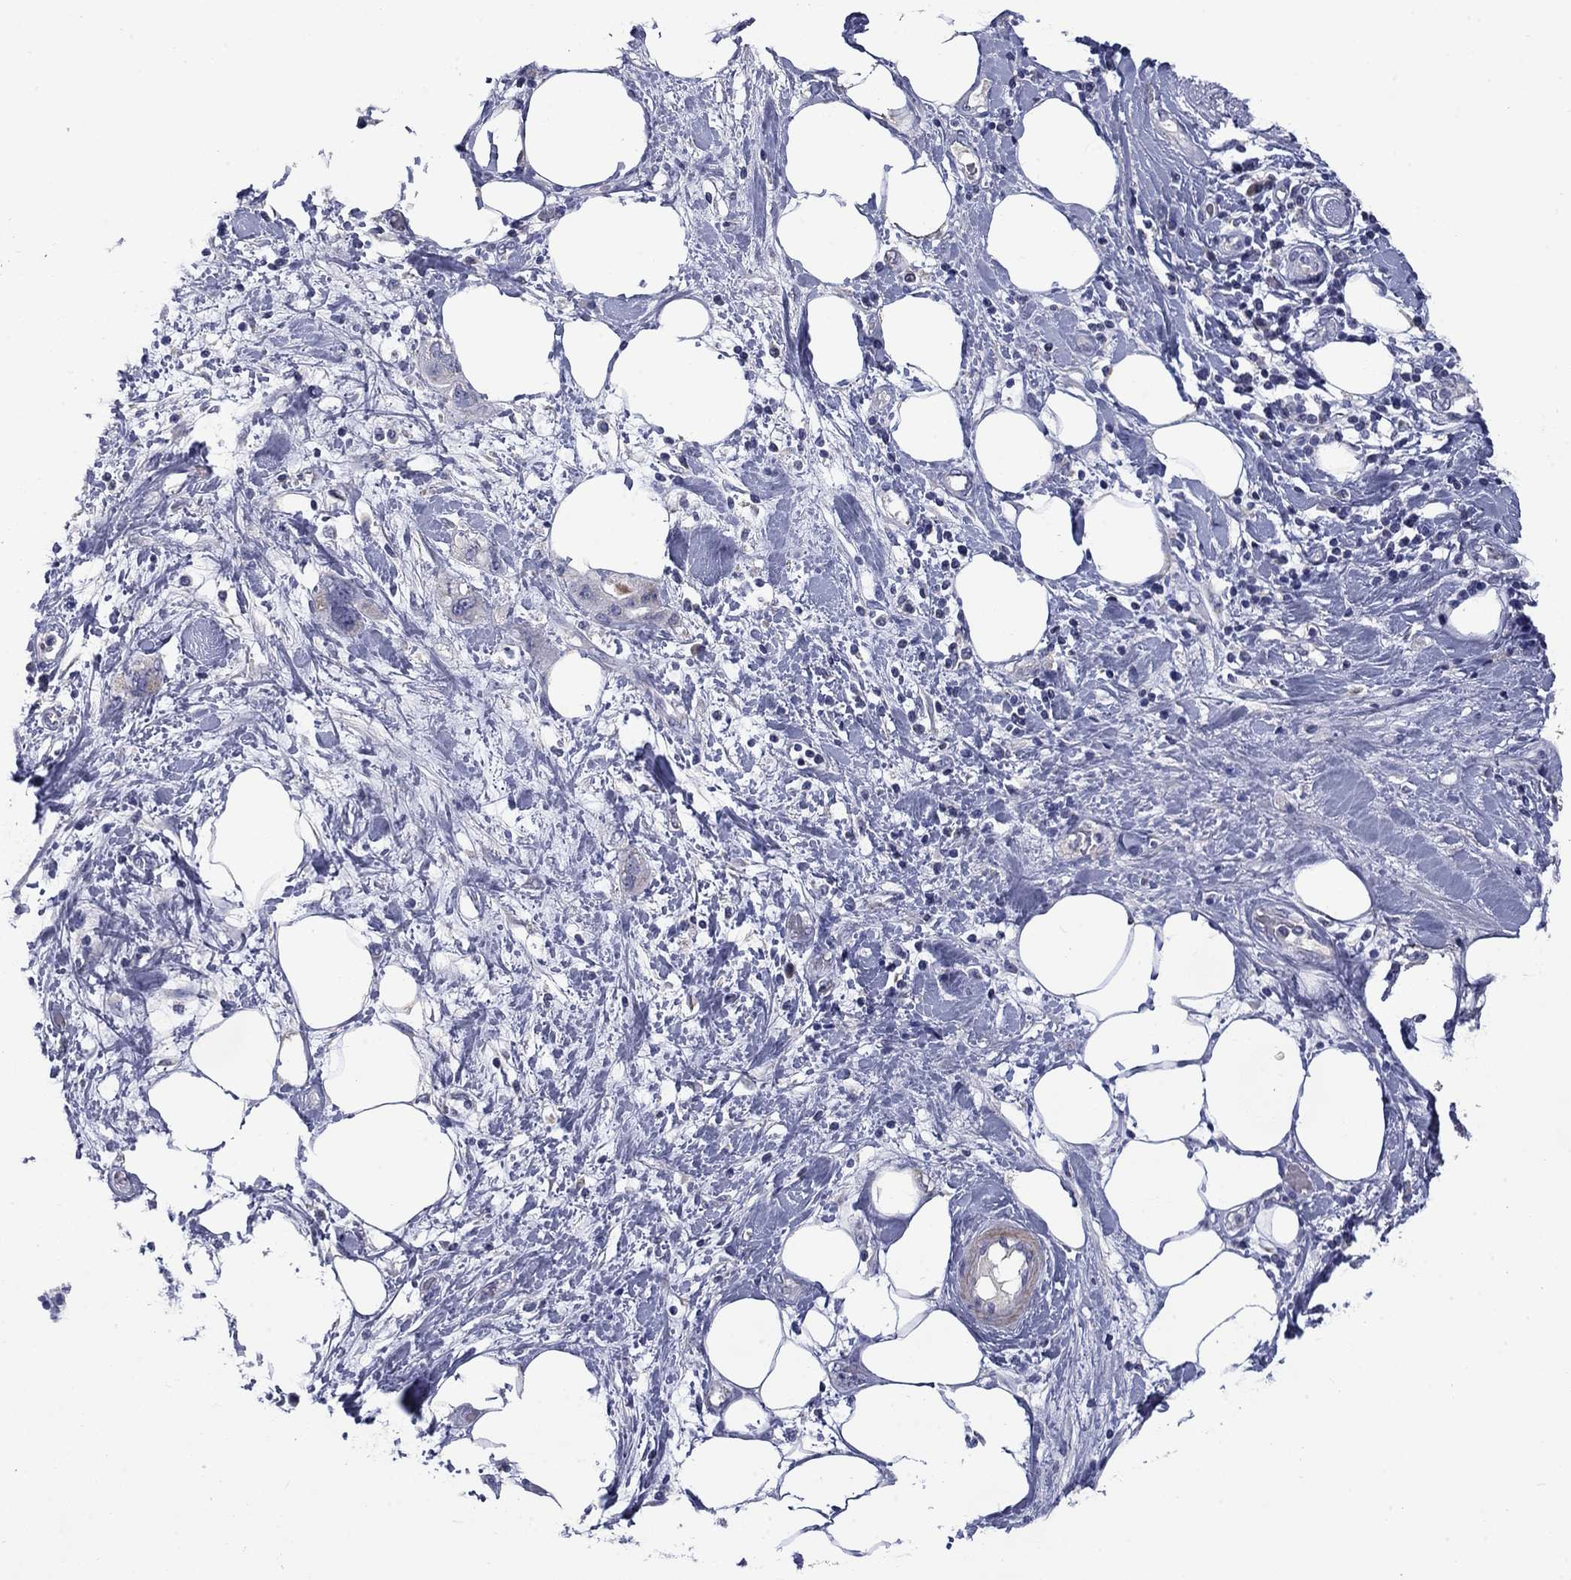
{"staining": {"intensity": "negative", "quantity": "none", "location": "none"}, "tissue": "pancreatic cancer", "cell_type": "Tumor cells", "image_type": "cancer", "snomed": [{"axis": "morphology", "description": "Adenocarcinoma, NOS"}, {"axis": "topography", "description": "Pancreas"}], "caption": "Tumor cells are negative for protein expression in human pancreatic cancer (adenocarcinoma).", "gene": "FRK", "patient": {"sex": "female", "age": 56}}